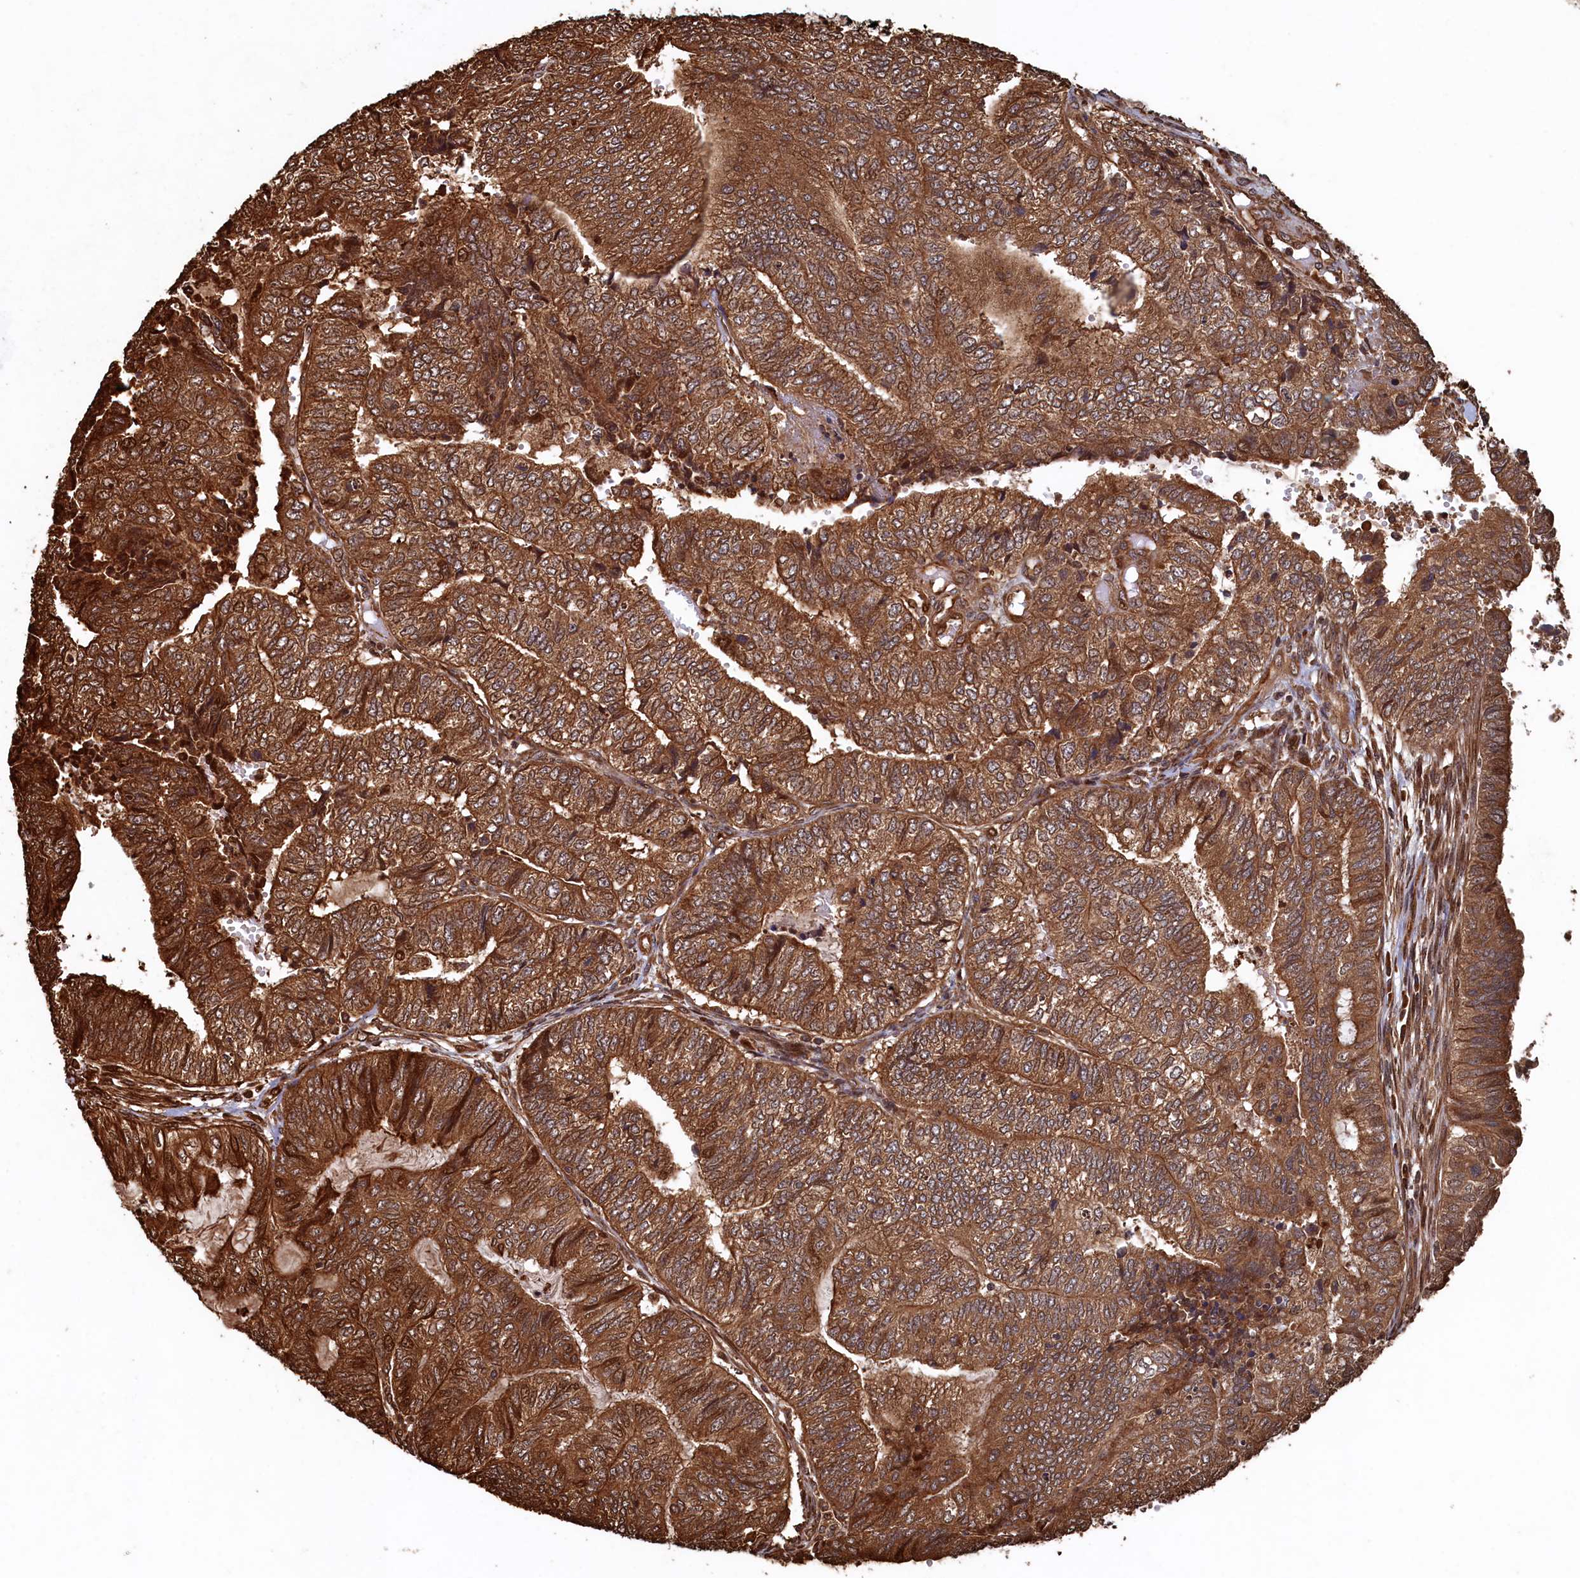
{"staining": {"intensity": "moderate", "quantity": ">75%", "location": "cytoplasmic/membranous"}, "tissue": "endometrial cancer", "cell_type": "Tumor cells", "image_type": "cancer", "snomed": [{"axis": "morphology", "description": "Adenocarcinoma, NOS"}, {"axis": "topography", "description": "Uterus"}, {"axis": "topography", "description": "Endometrium"}], "caption": "The histopathology image reveals immunohistochemical staining of endometrial adenocarcinoma. There is moderate cytoplasmic/membranous staining is present in about >75% of tumor cells.", "gene": "PIGN", "patient": {"sex": "female", "age": 70}}